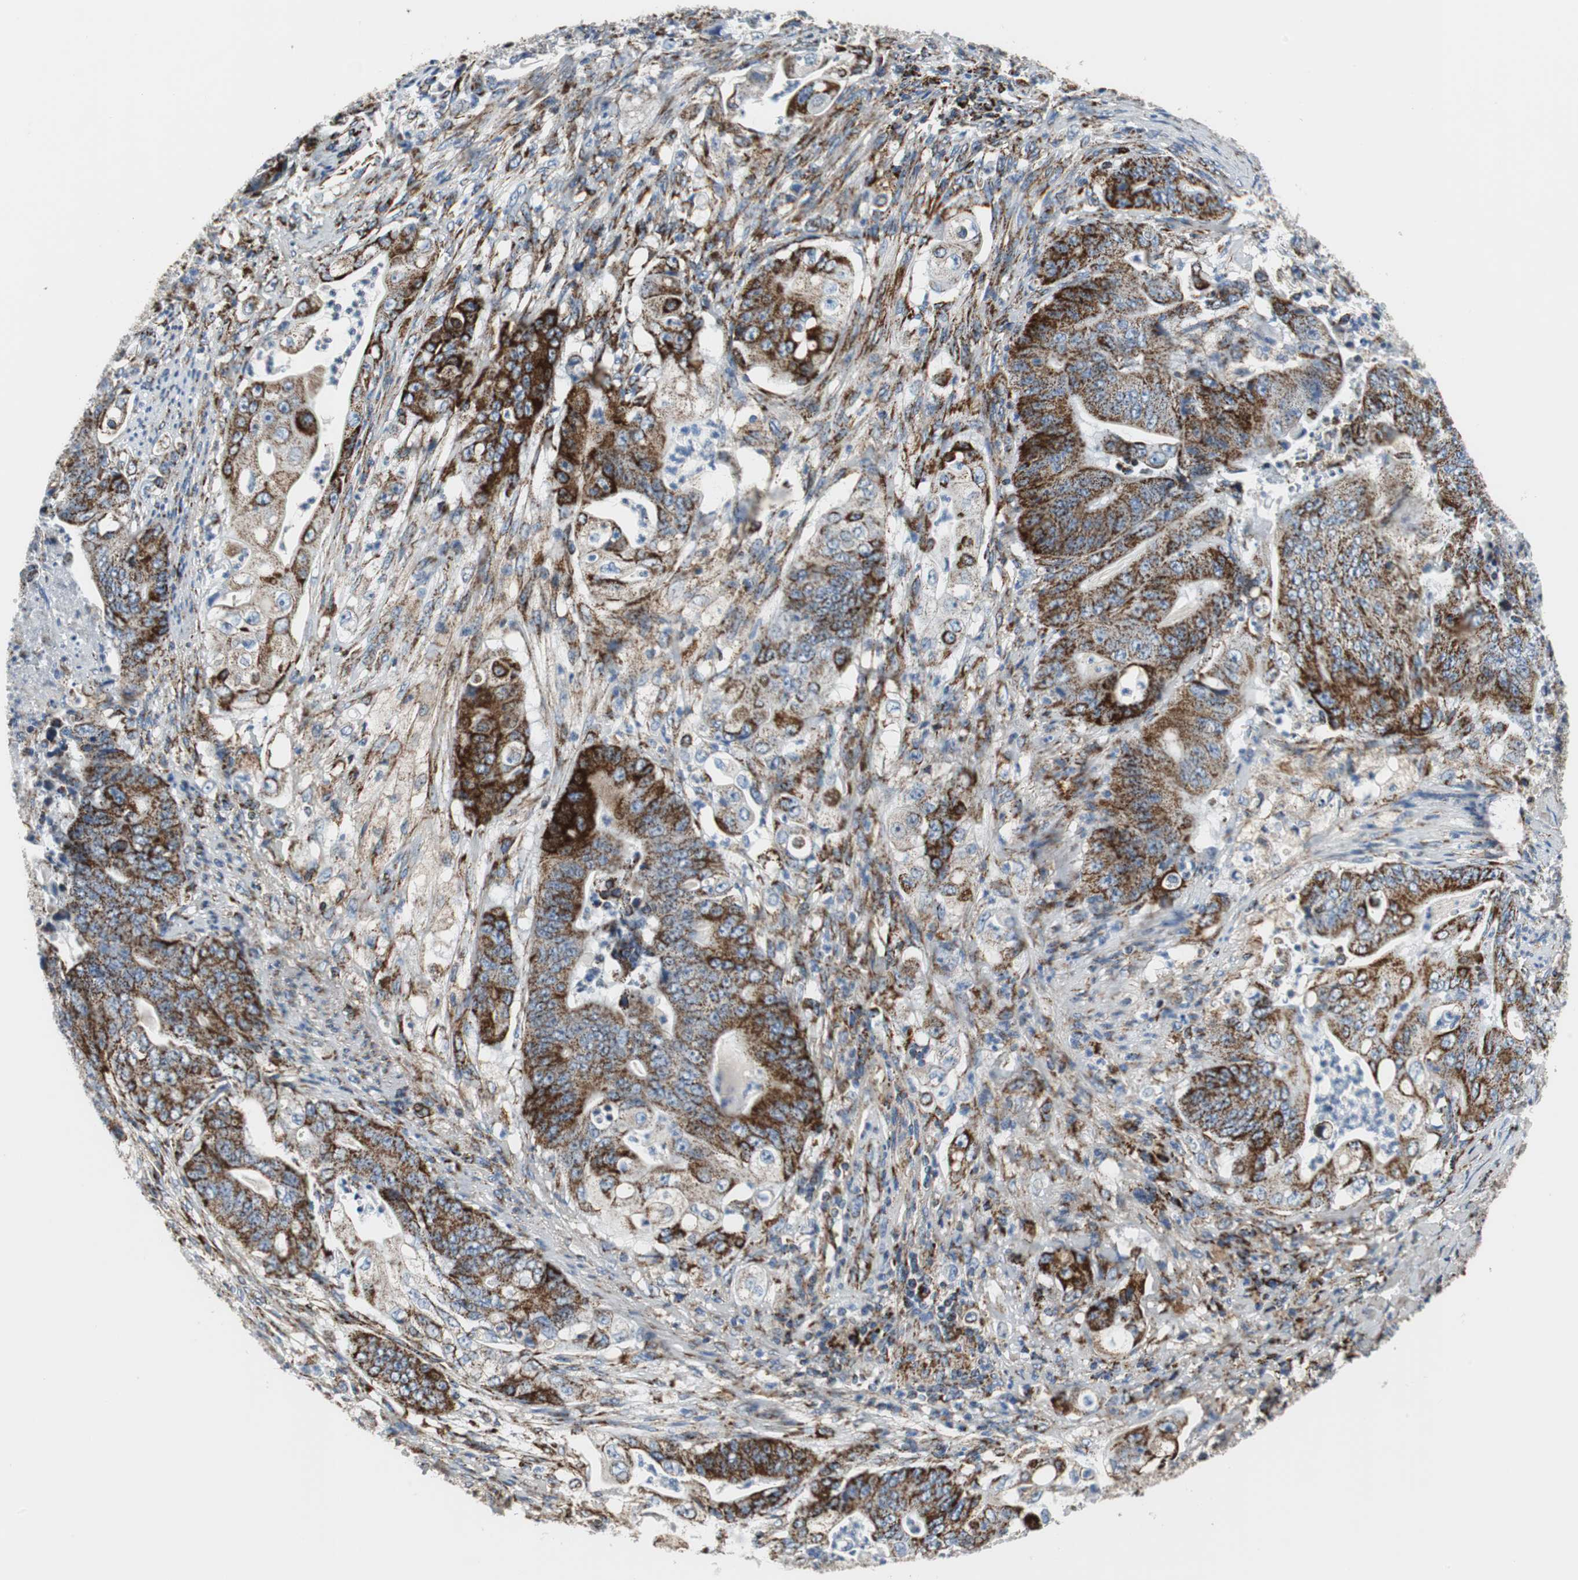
{"staining": {"intensity": "strong", "quantity": ">75%", "location": "cytoplasmic/membranous"}, "tissue": "stomach cancer", "cell_type": "Tumor cells", "image_type": "cancer", "snomed": [{"axis": "morphology", "description": "Adenocarcinoma, NOS"}, {"axis": "topography", "description": "Stomach"}], "caption": "Protein analysis of stomach cancer tissue exhibits strong cytoplasmic/membranous positivity in about >75% of tumor cells. Nuclei are stained in blue.", "gene": "C1QTNF7", "patient": {"sex": "female", "age": 73}}